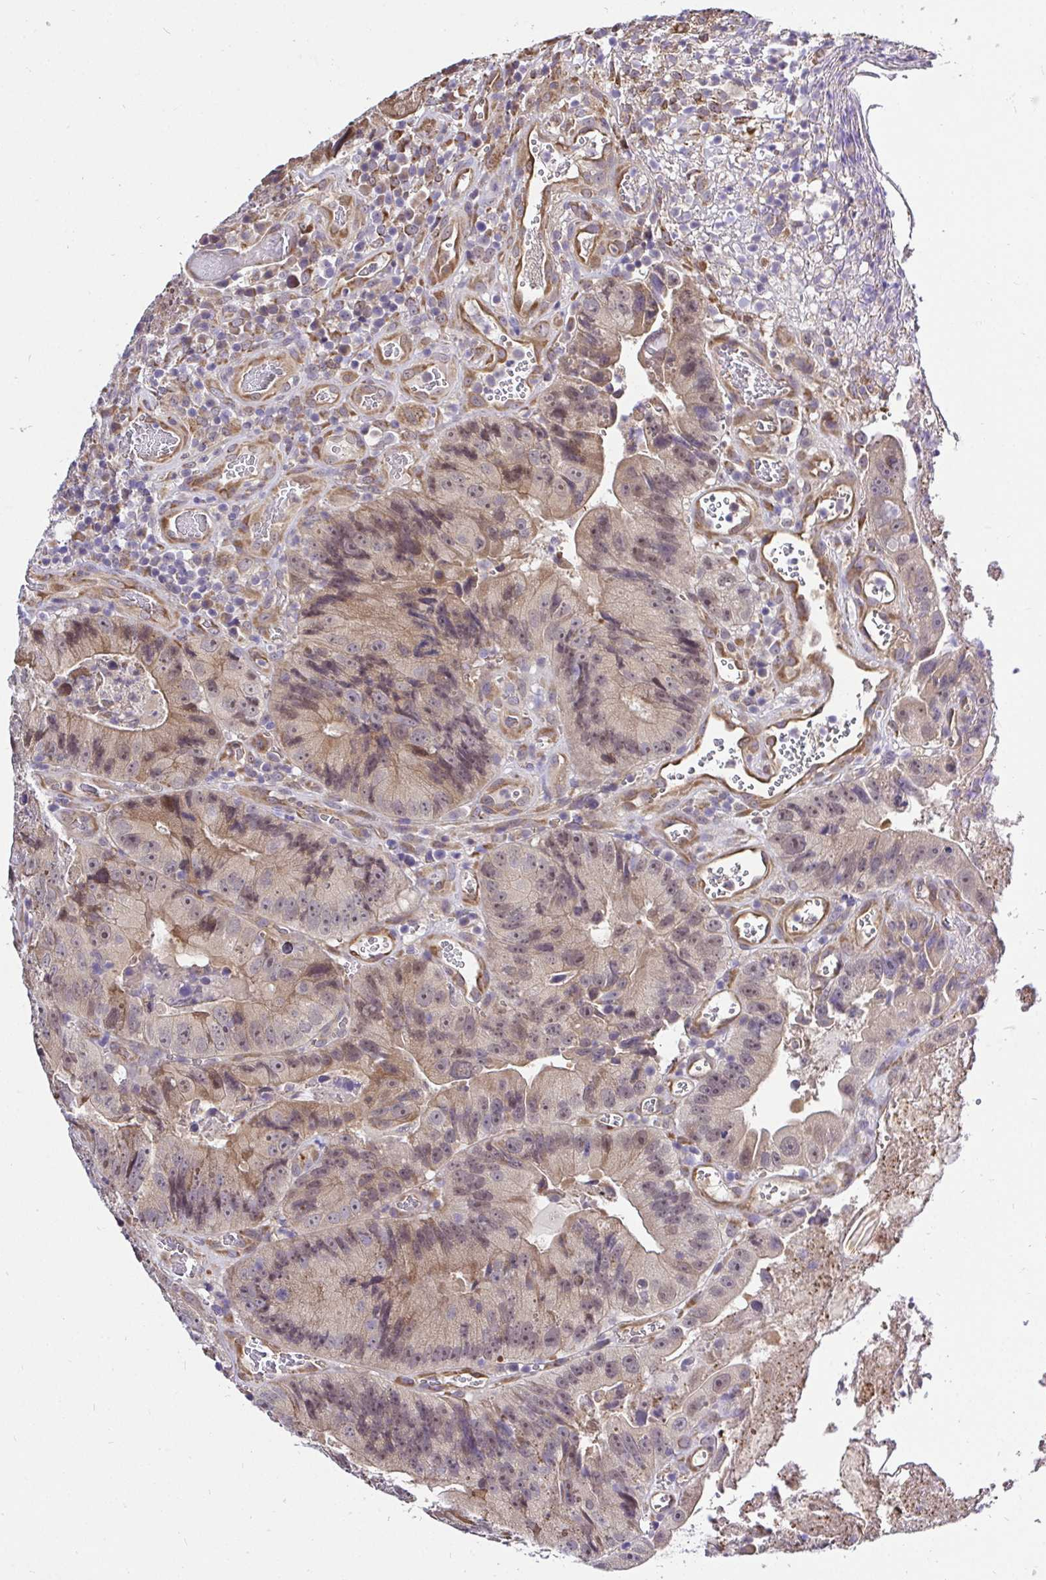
{"staining": {"intensity": "weak", "quantity": "25%-75%", "location": "cytoplasmic/membranous"}, "tissue": "colorectal cancer", "cell_type": "Tumor cells", "image_type": "cancer", "snomed": [{"axis": "morphology", "description": "Adenocarcinoma, NOS"}, {"axis": "topography", "description": "Colon"}], "caption": "IHC (DAB) staining of human colorectal cancer (adenocarcinoma) shows weak cytoplasmic/membranous protein positivity in approximately 25%-75% of tumor cells.", "gene": "CCDC122", "patient": {"sex": "female", "age": 86}}